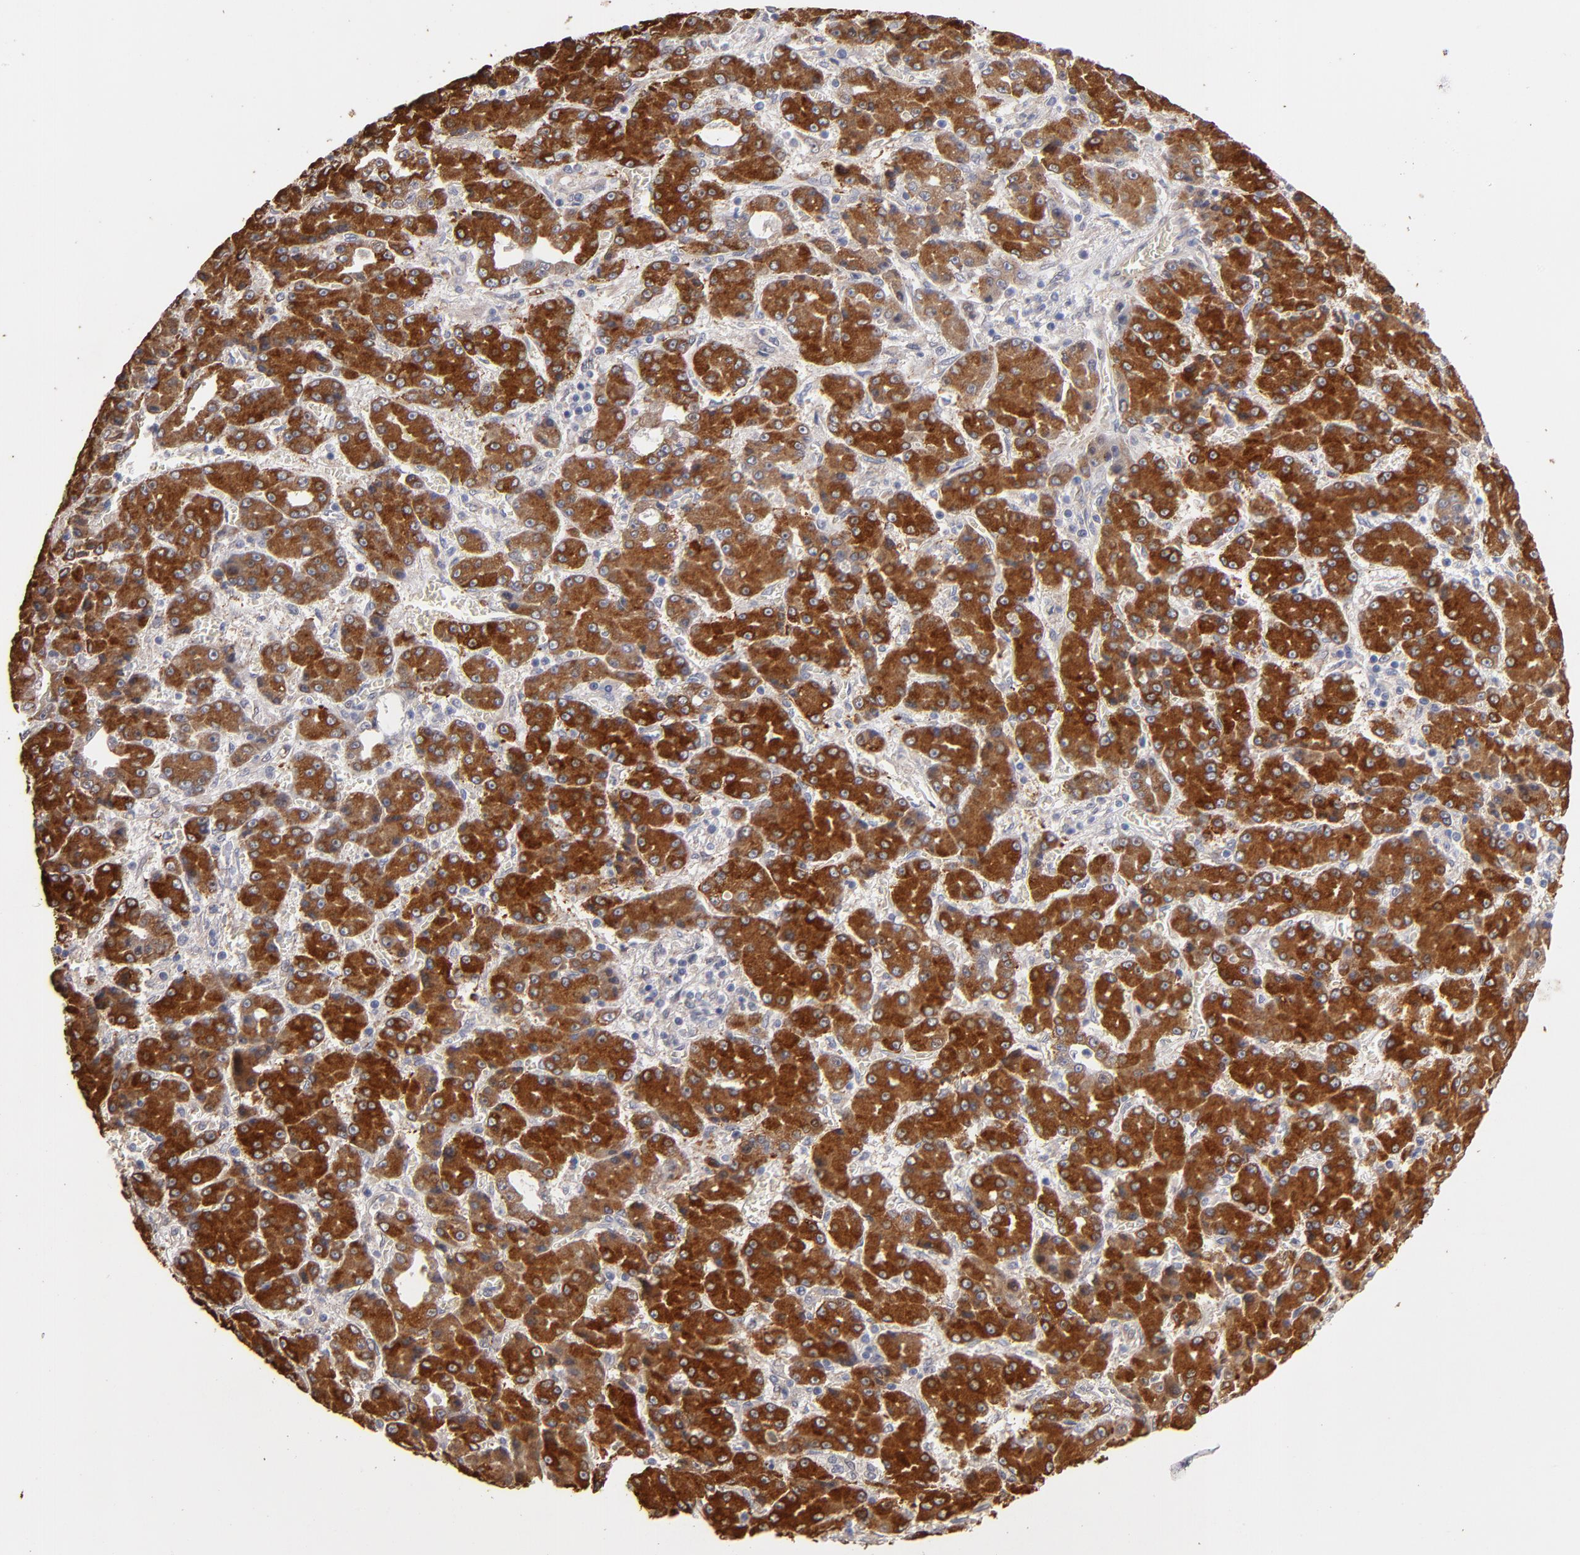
{"staining": {"intensity": "moderate", "quantity": ">75%", "location": "cytoplasmic/membranous"}, "tissue": "liver cancer", "cell_type": "Tumor cells", "image_type": "cancer", "snomed": [{"axis": "morphology", "description": "Carcinoma, Hepatocellular, NOS"}, {"axis": "topography", "description": "Liver"}], "caption": "Brown immunohistochemical staining in liver cancer (hepatocellular carcinoma) displays moderate cytoplasmic/membranous expression in about >75% of tumor cells. (brown staining indicates protein expression, while blue staining denotes nuclei).", "gene": "PGRMC1", "patient": {"sex": "male", "age": 69}}